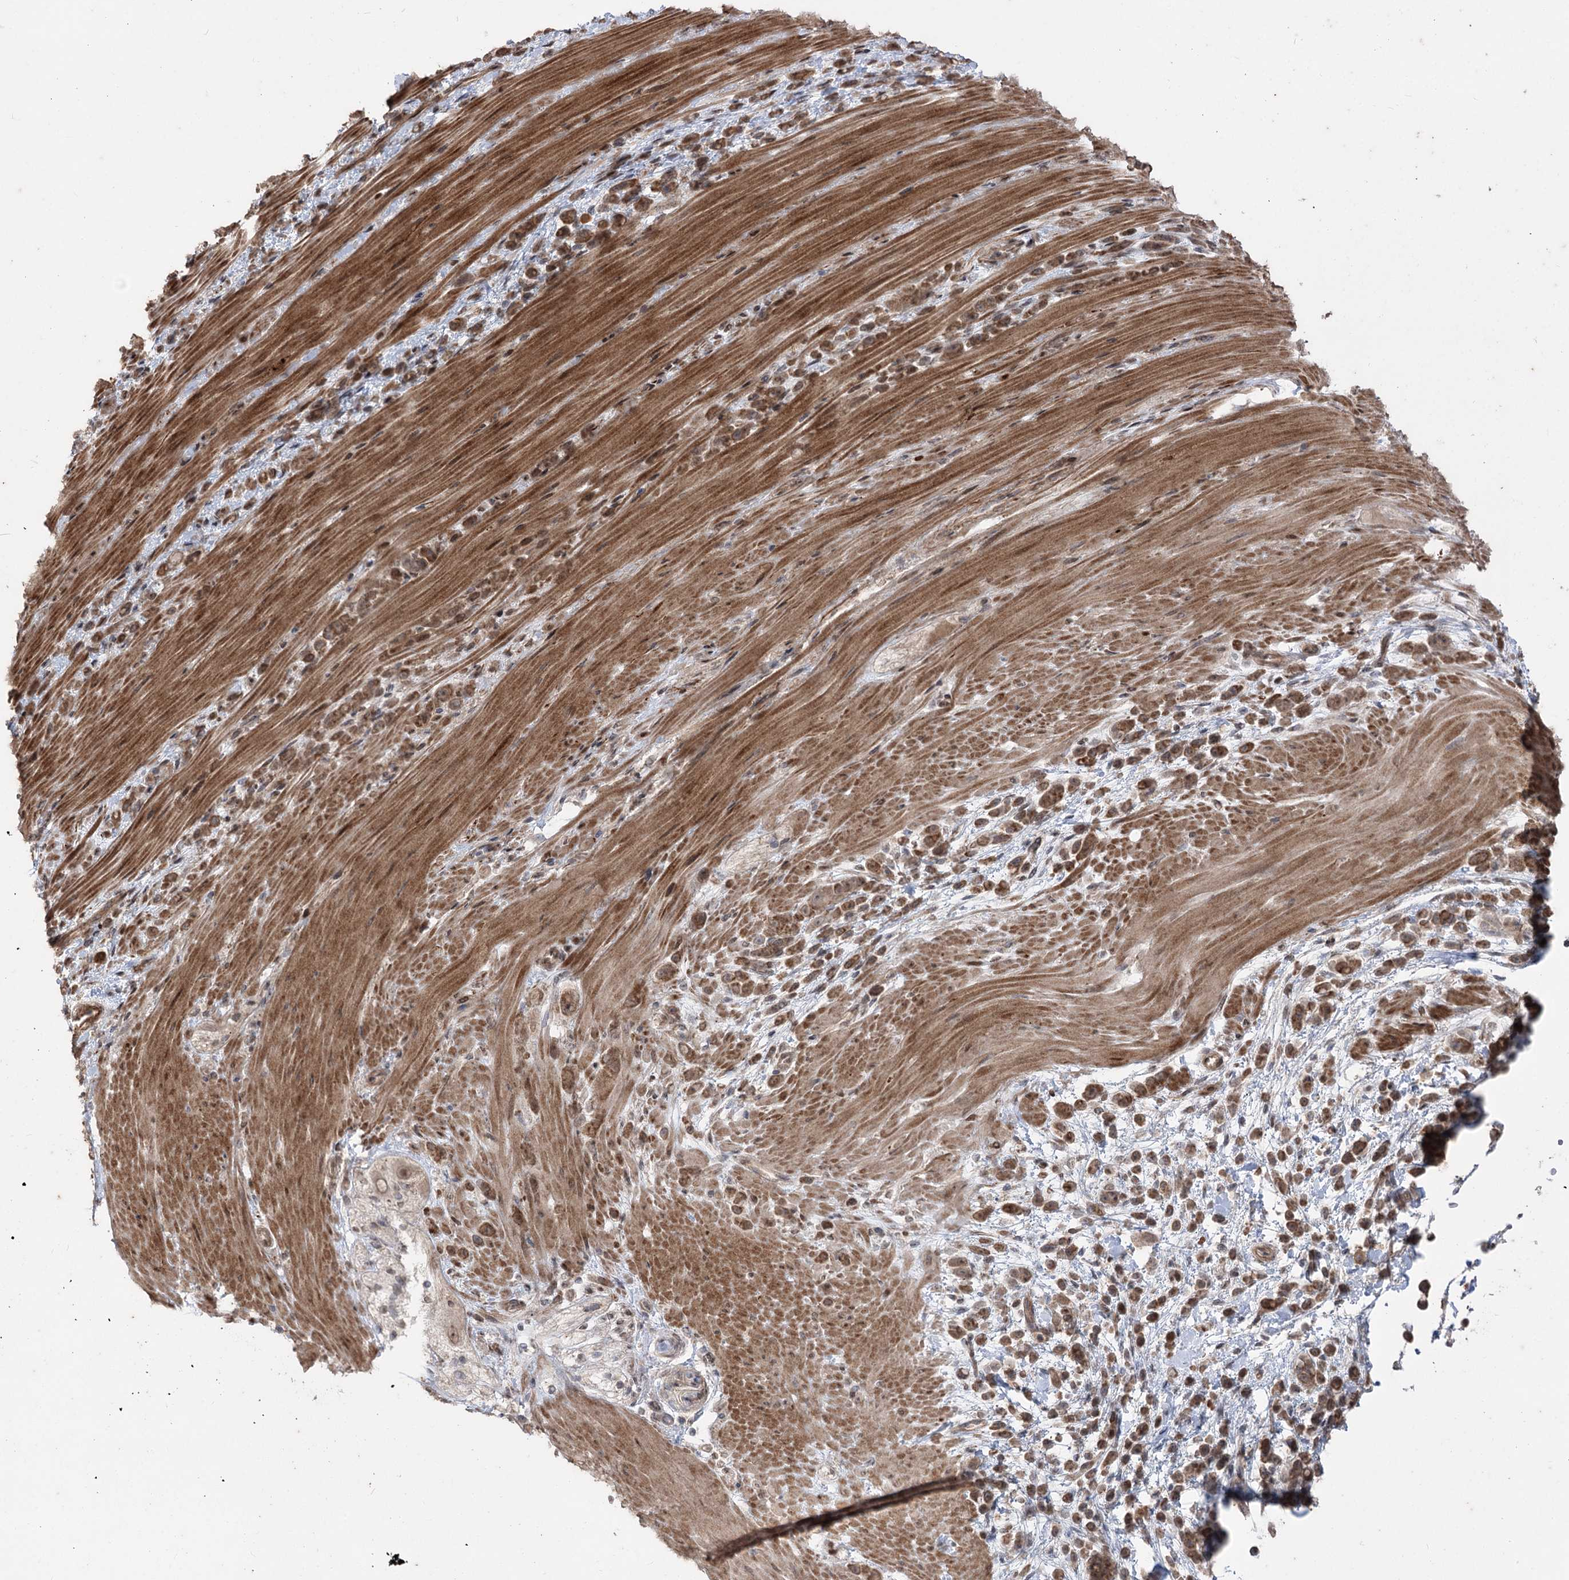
{"staining": {"intensity": "strong", "quantity": ">75%", "location": "cytoplasmic/membranous"}, "tissue": "pancreatic cancer", "cell_type": "Tumor cells", "image_type": "cancer", "snomed": [{"axis": "morphology", "description": "Normal tissue, NOS"}, {"axis": "morphology", "description": "Adenocarcinoma, NOS"}, {"axis": "topography", "description": "Pancreas"}], "caption": "This photomicrograph displays IHC staining of pancreatic cancer (adenocarcinoma), with high strong cytoplasmic/membranous expression in about >75% of tumor cells.", "gene": "ZSCAN23", "patient": {"sex": "female", "age": 64}}